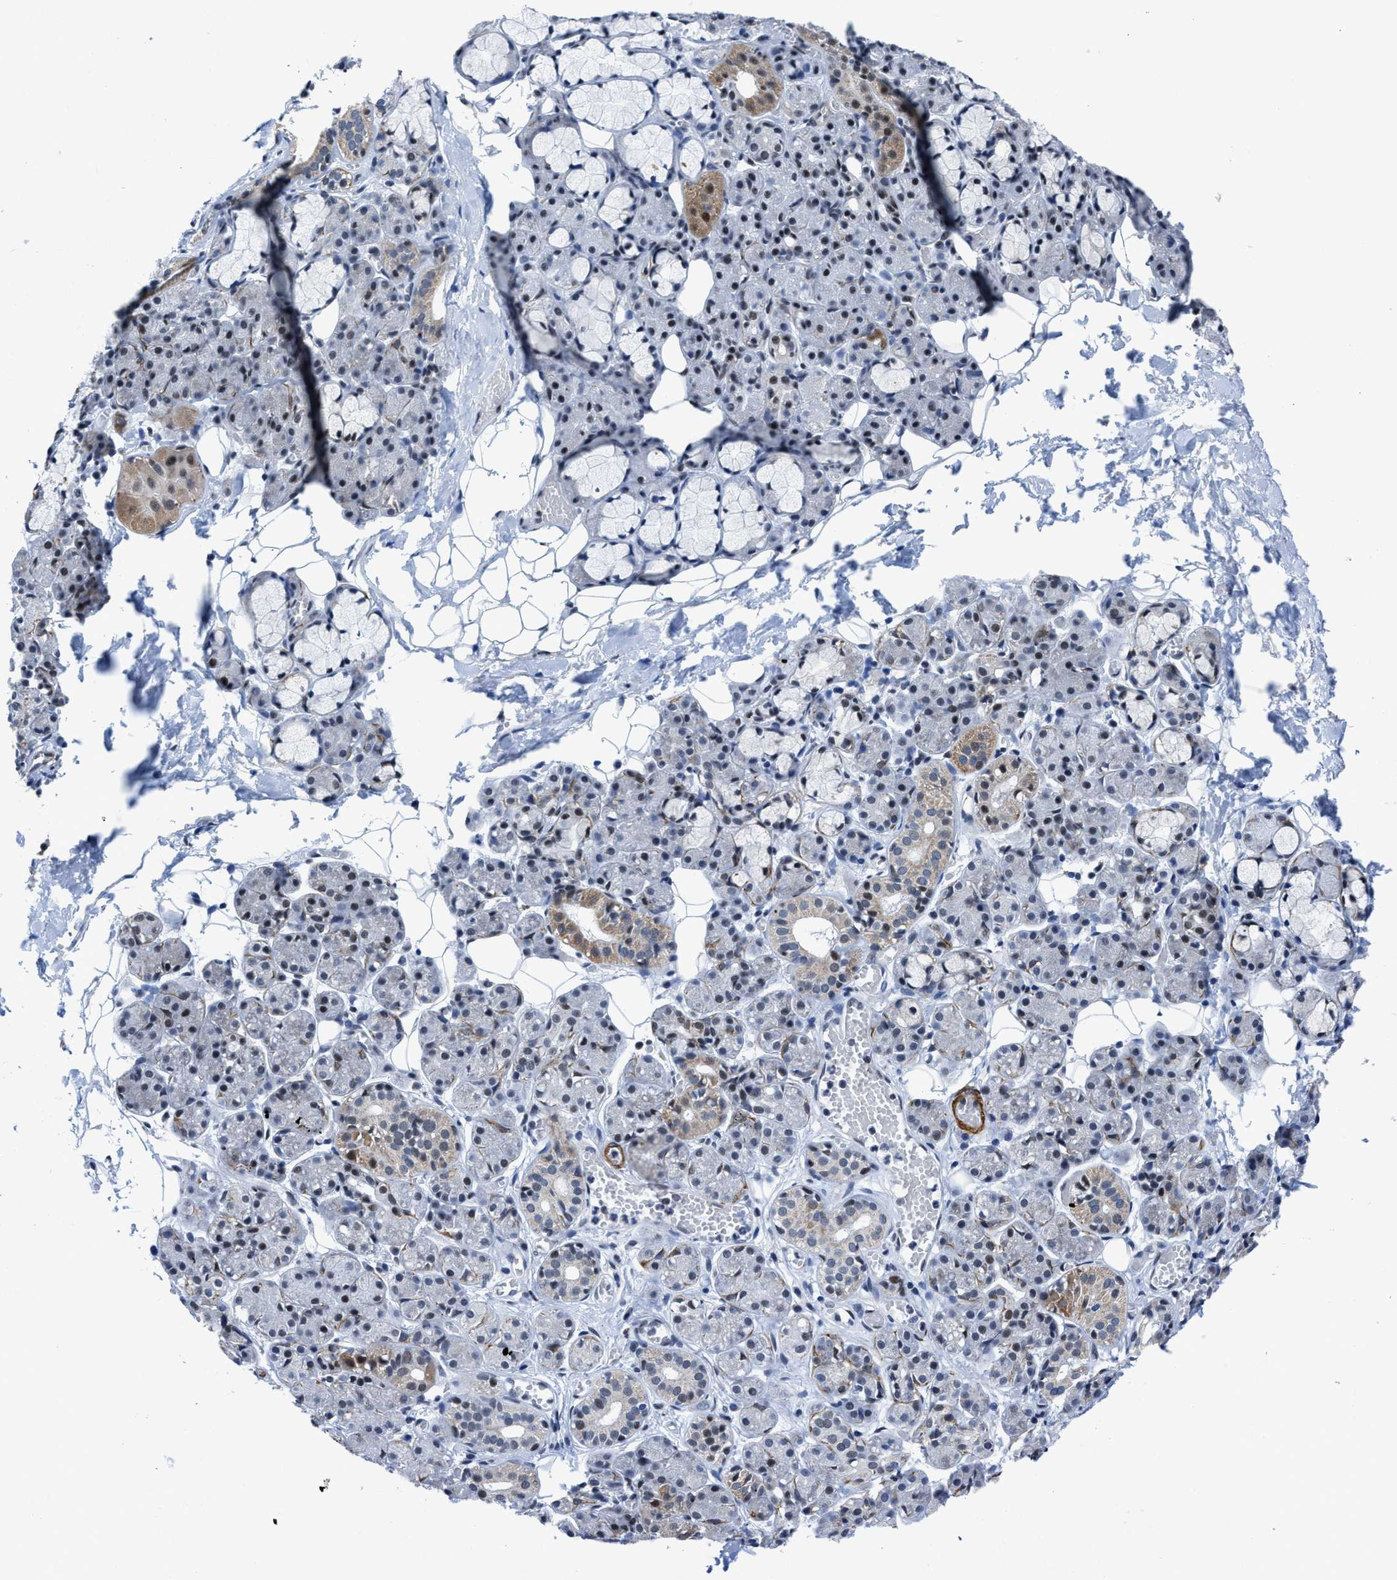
{"staining": {"intensity": "moderate", "quantity": "<25%", "location": "cytoplasmic/membranous,nuclear"}, "tissue": "salivary gland", "cell_type": "Glandular cells", "image_type": "normal", "snomed": [{"axis": "morphology", "description": "Normal tissue, NOS"}, {"axis": "topography", "description": "Salivary gland"}], "caption": "This photomicrograph exhibits immunohistochemistry staining of normal salivary gland, with low moderate cytoplasmic/membranous,nuclear staining in about <25% of glandular cells.", "gene": "ID3", "patient": {"sex": "male", "age": 63}}